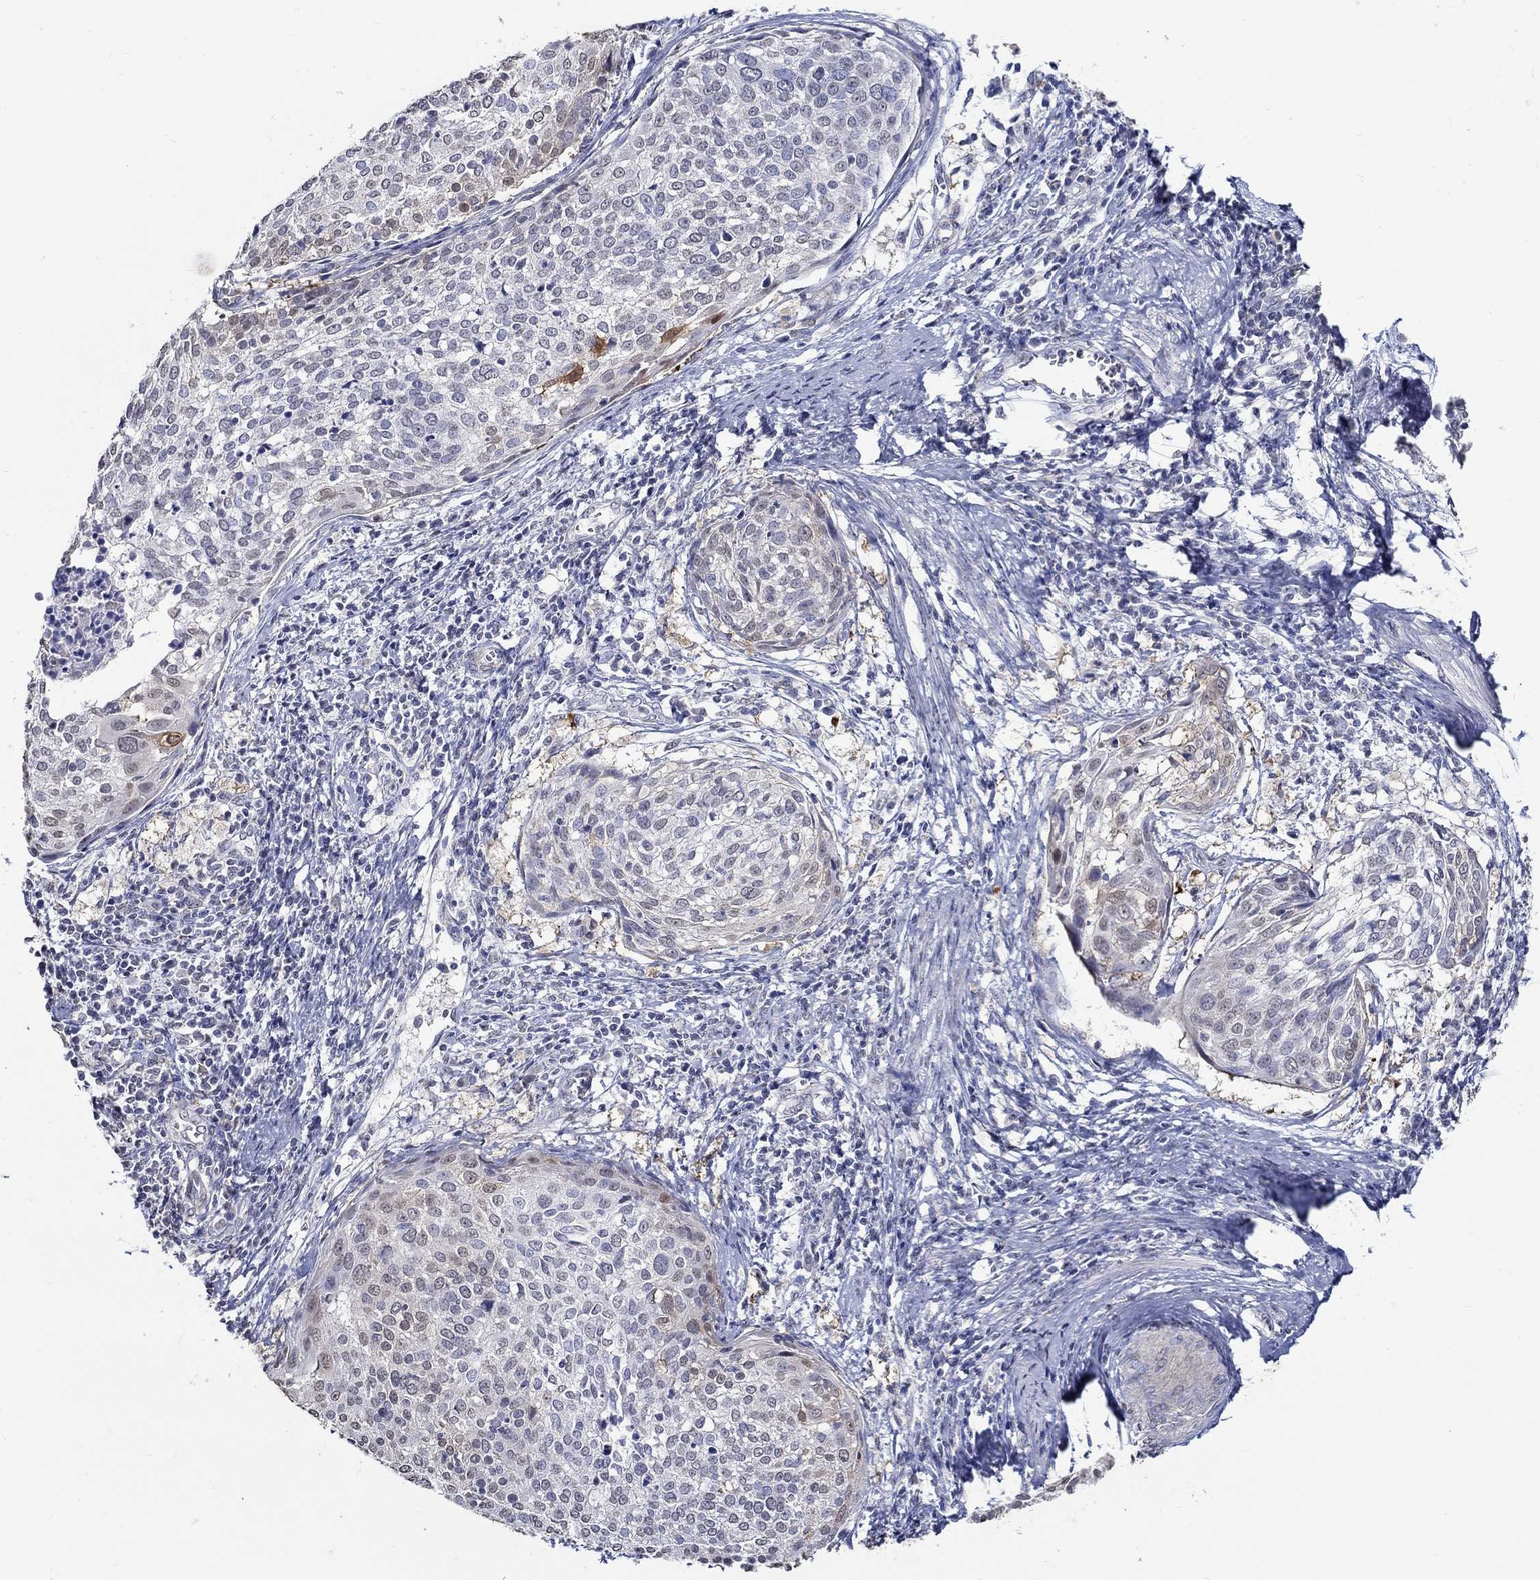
{"staining": {"intensity": "weak", "quantity": "<25%", "location": "cytoplasmic/membranous,nuclear"}, "tissue": "cervical cancer", "cell_type": "Tumor cells", "image_type": "cancer", "snomed": [{"axis": "morphology", "description": "Squamous cell carcinoma, NOS"}, {"axis": "topography", "description": "Cervix"}], "caption": "An image of human cervical cancer is negative for staining in tumor cells.", "gene": "PDE1B", "patient": {"sex": "female", "age": 39}}